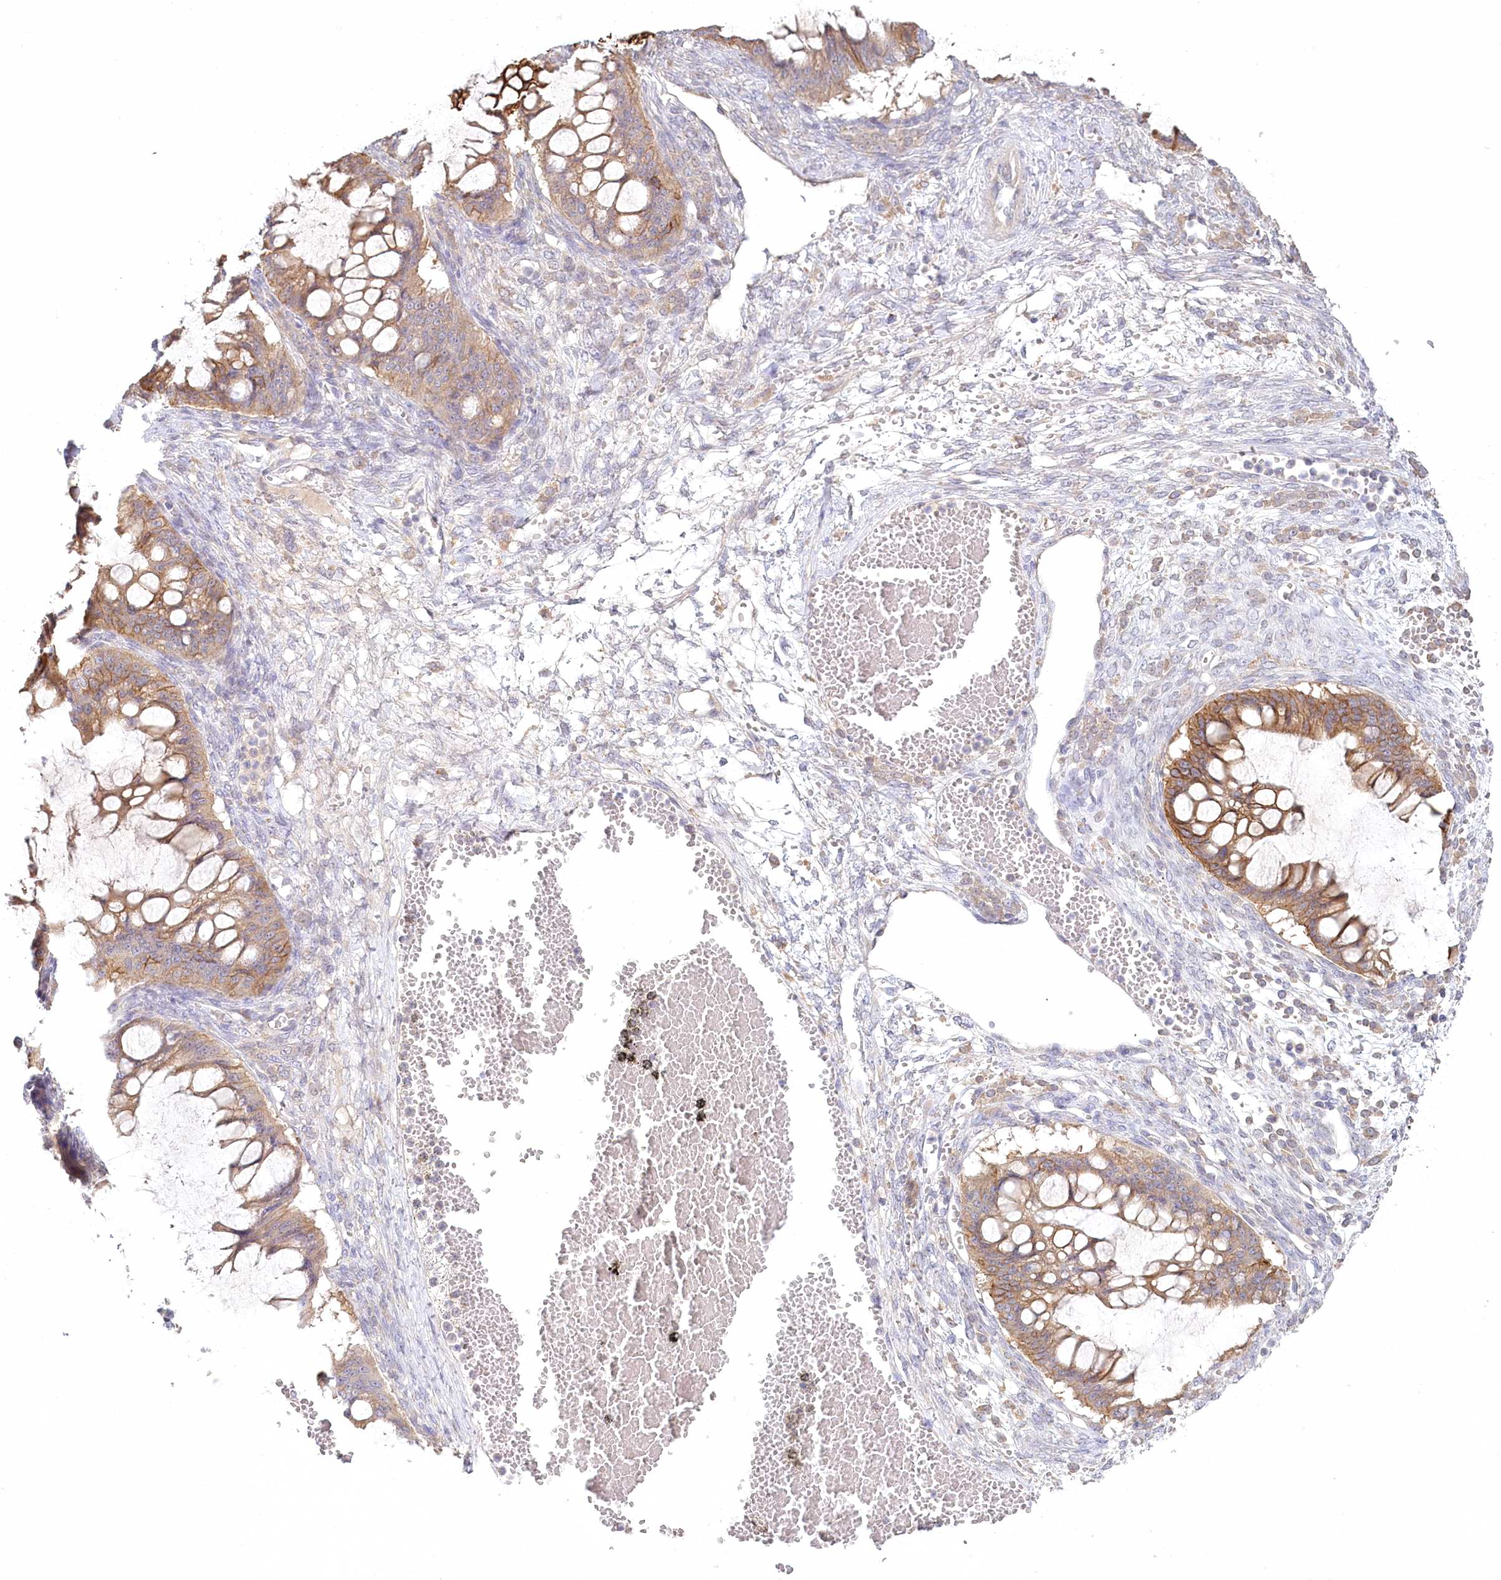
{"staining": {"intensity": "moderate", "quantity": ">75%", "location": "cytoplasmic/membranous"}, "tissue": "ovarian cancer", "cell_type": "Tumor cells", "image_type": "cancer", "snomed": [{"axis": "morphology", "description": "Cystadenocarcinoma, mucinous, NOS"}, {"axis": "topography", "description": "Ovary"}], "caption": "An immunohistochemistry (IHC) histopathology image of neoplastic tissue is shown. Protein staining in brown shows moderate cytoplasmic/membranous positivity in ovarian mucinous cystadenocarcinoma within tumor cells.", "gene": "VSIG1", "patient": {"sex": "female", "age": 73}}